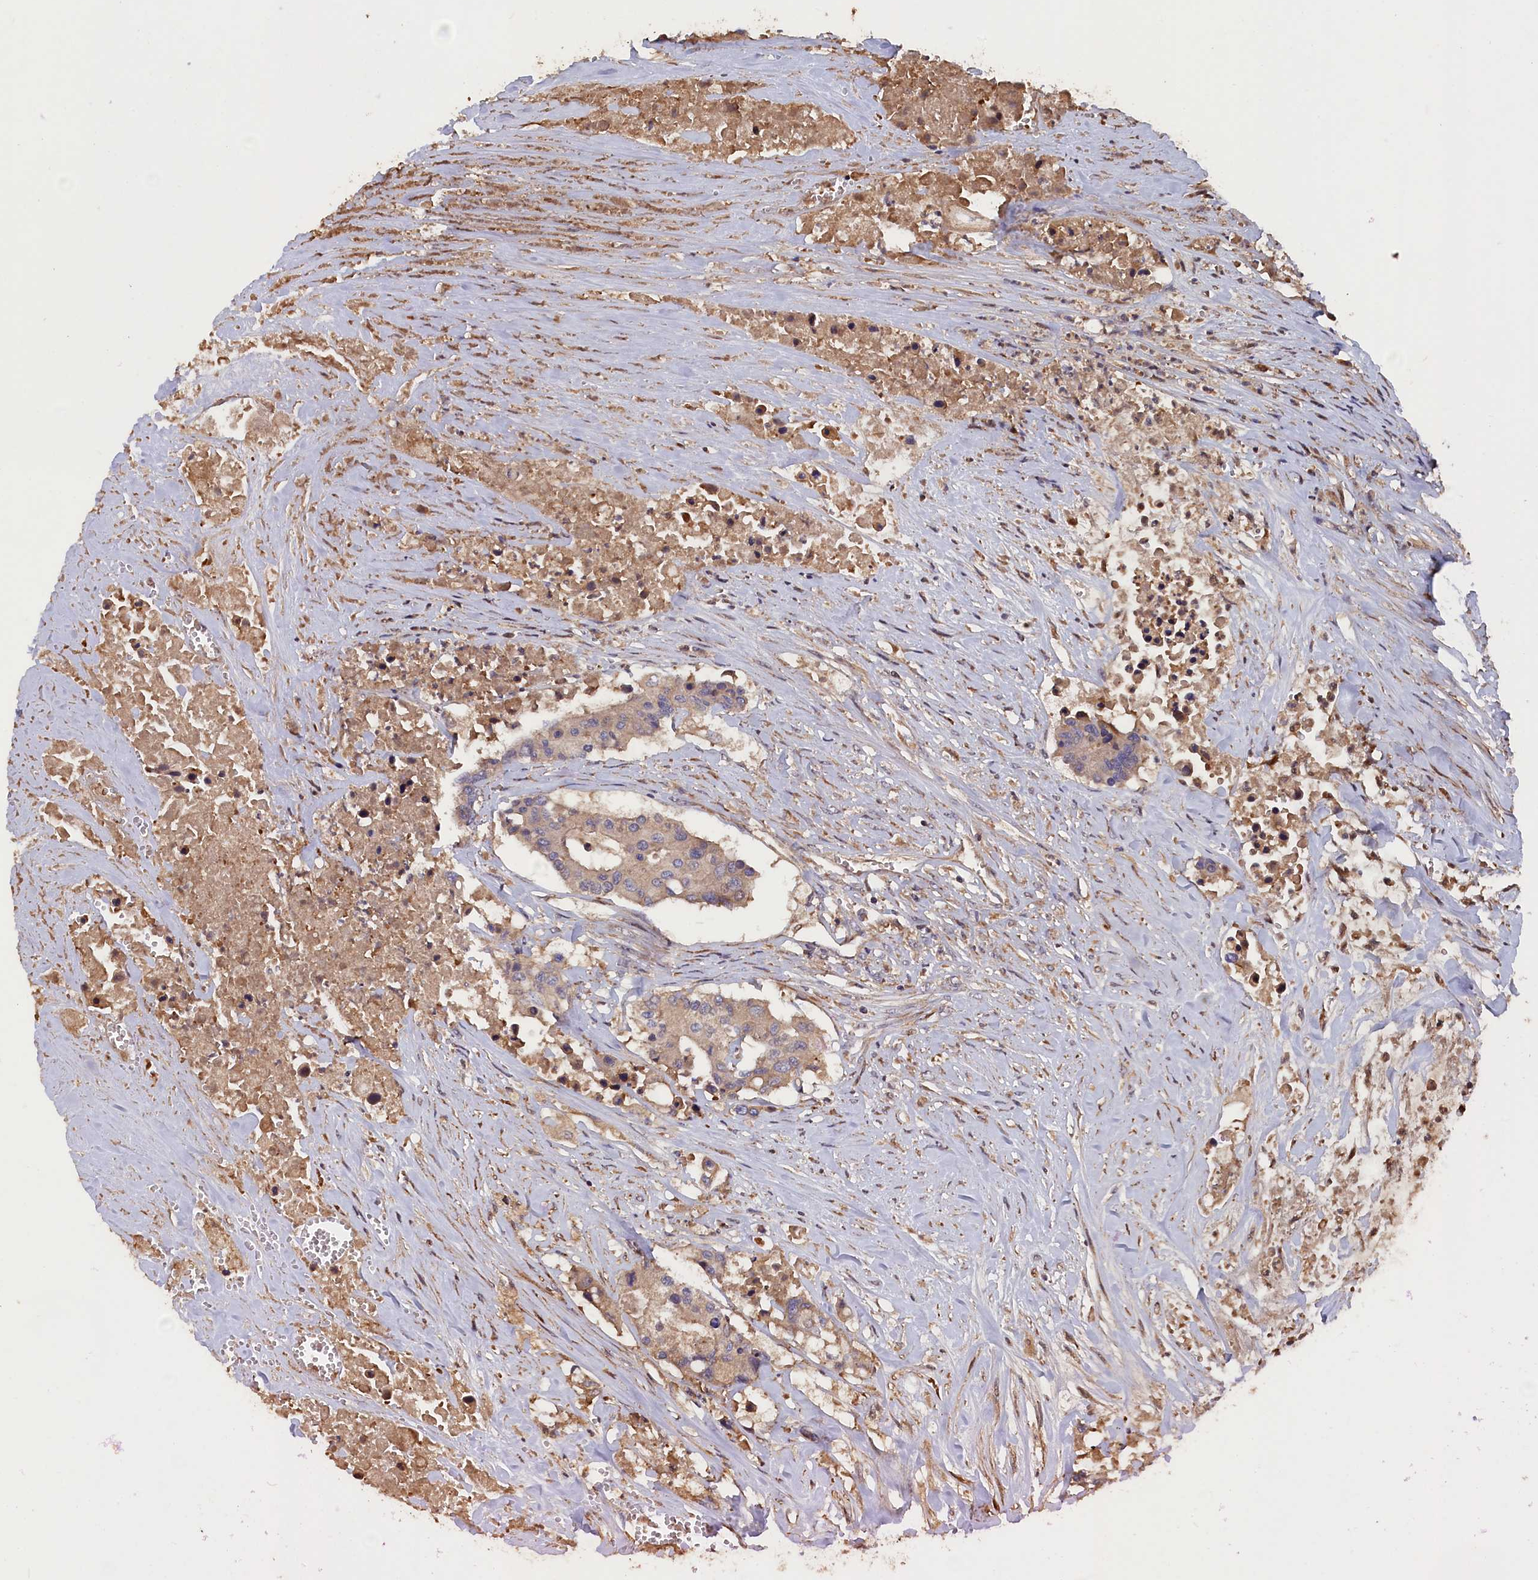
{"staining": {"intensity": "weak", "quantity": "25%-75%", "location": "cytoplasmic/membranous"}, "tissue": "colorectal cancer", "cell_type": "Tumor cells", "image_type": "cancer", "snomed": [{"axis": "morphology", "description": "Adenocarcinoma, NOS"}, {"axis": "topography", "description": "Colon"}], "caption": "The immunohistochemical stain labels weak cytoplasmic/membranous expression in tumor cells of colorectal adenocarcinoma tissue.", "gene": "GREB1L", "patient": {"sex": "male", "age": 77}}